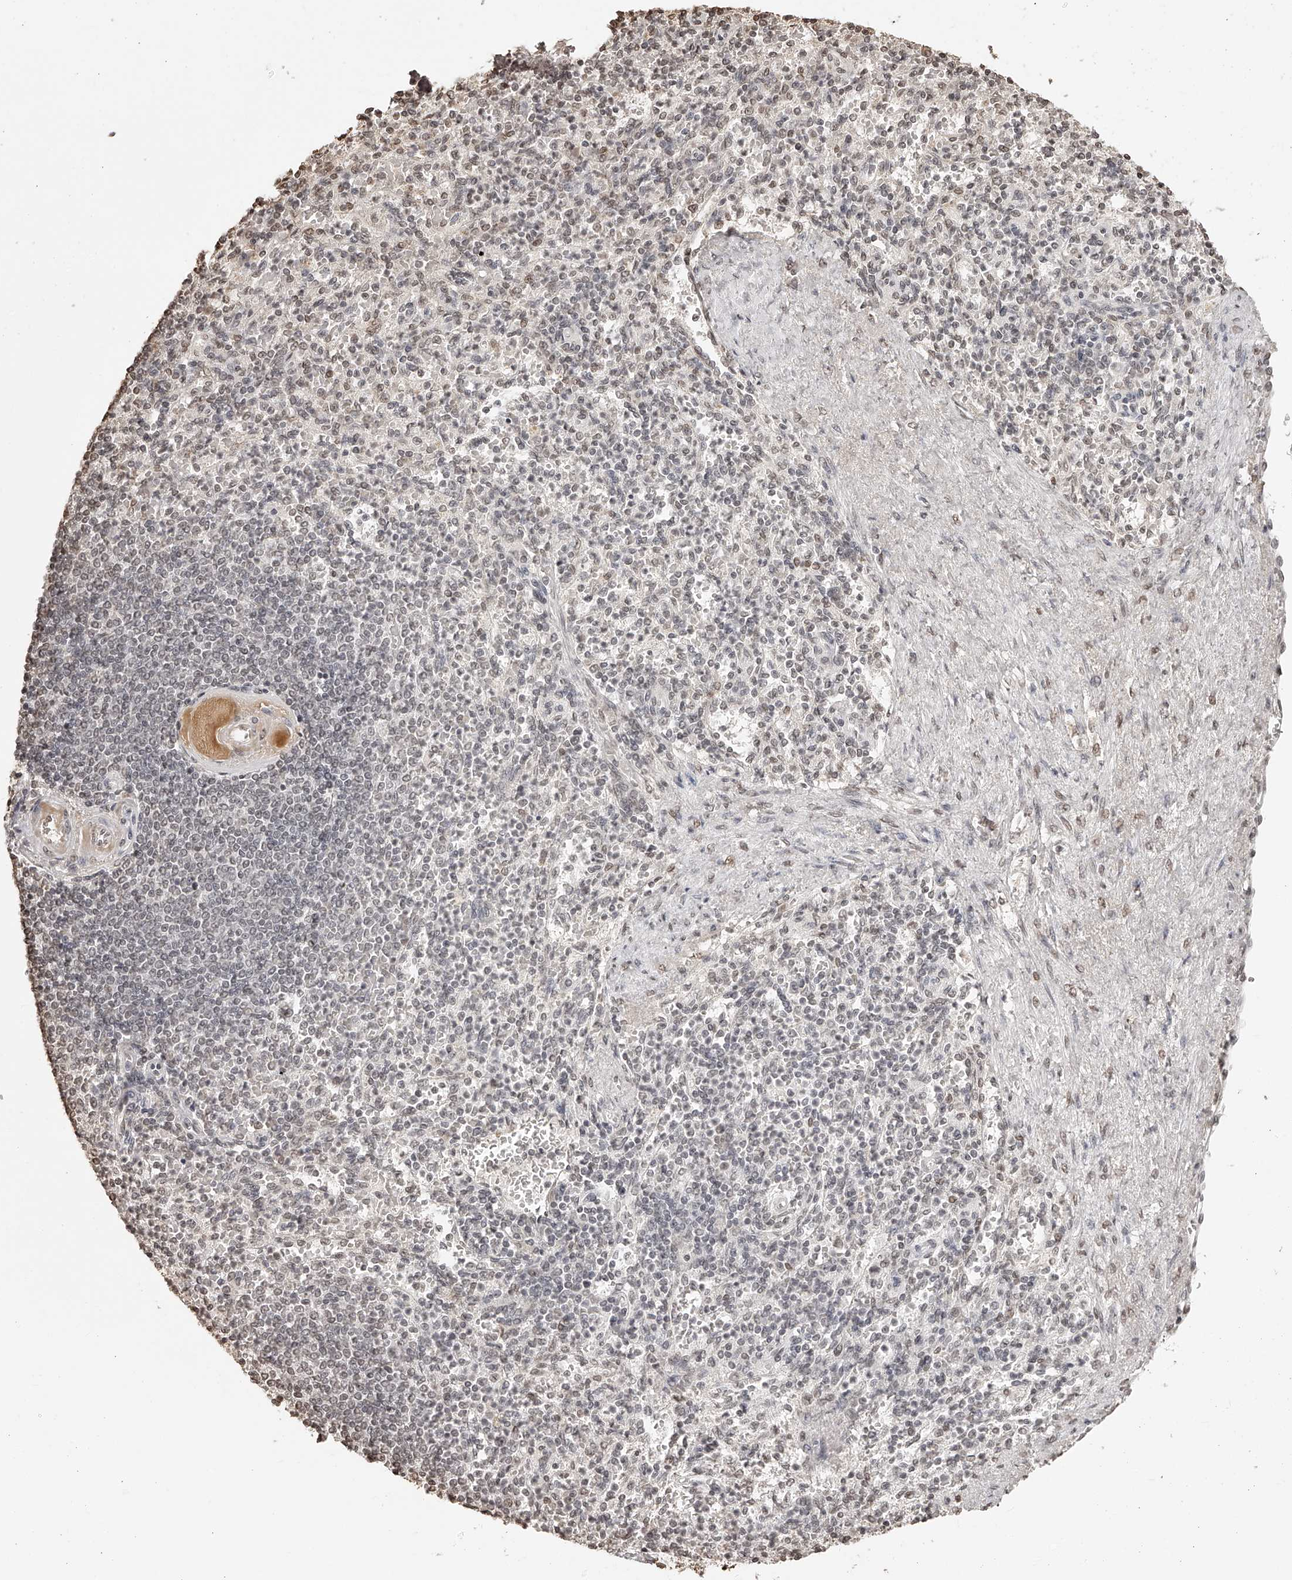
{"staining": {"intensity": "weak", "quantity": "<25%", "location": "nuclear"}, "tissue": "spleen", "cell_type": "Cells in red pulp", "image_type": "normal", "snomed": [{"axis": "morphology", "description": "Normal tissue, NOS"}, {"axis": "topography", "description": "Spleen"}], "caption": "A high-resolution image shows immunohistochemistry staining of normal spleen, which shows no significant positivity in cells in red pulp.", "gene": "ZNF503", "patient": {"sex": "female", "age": 74}}